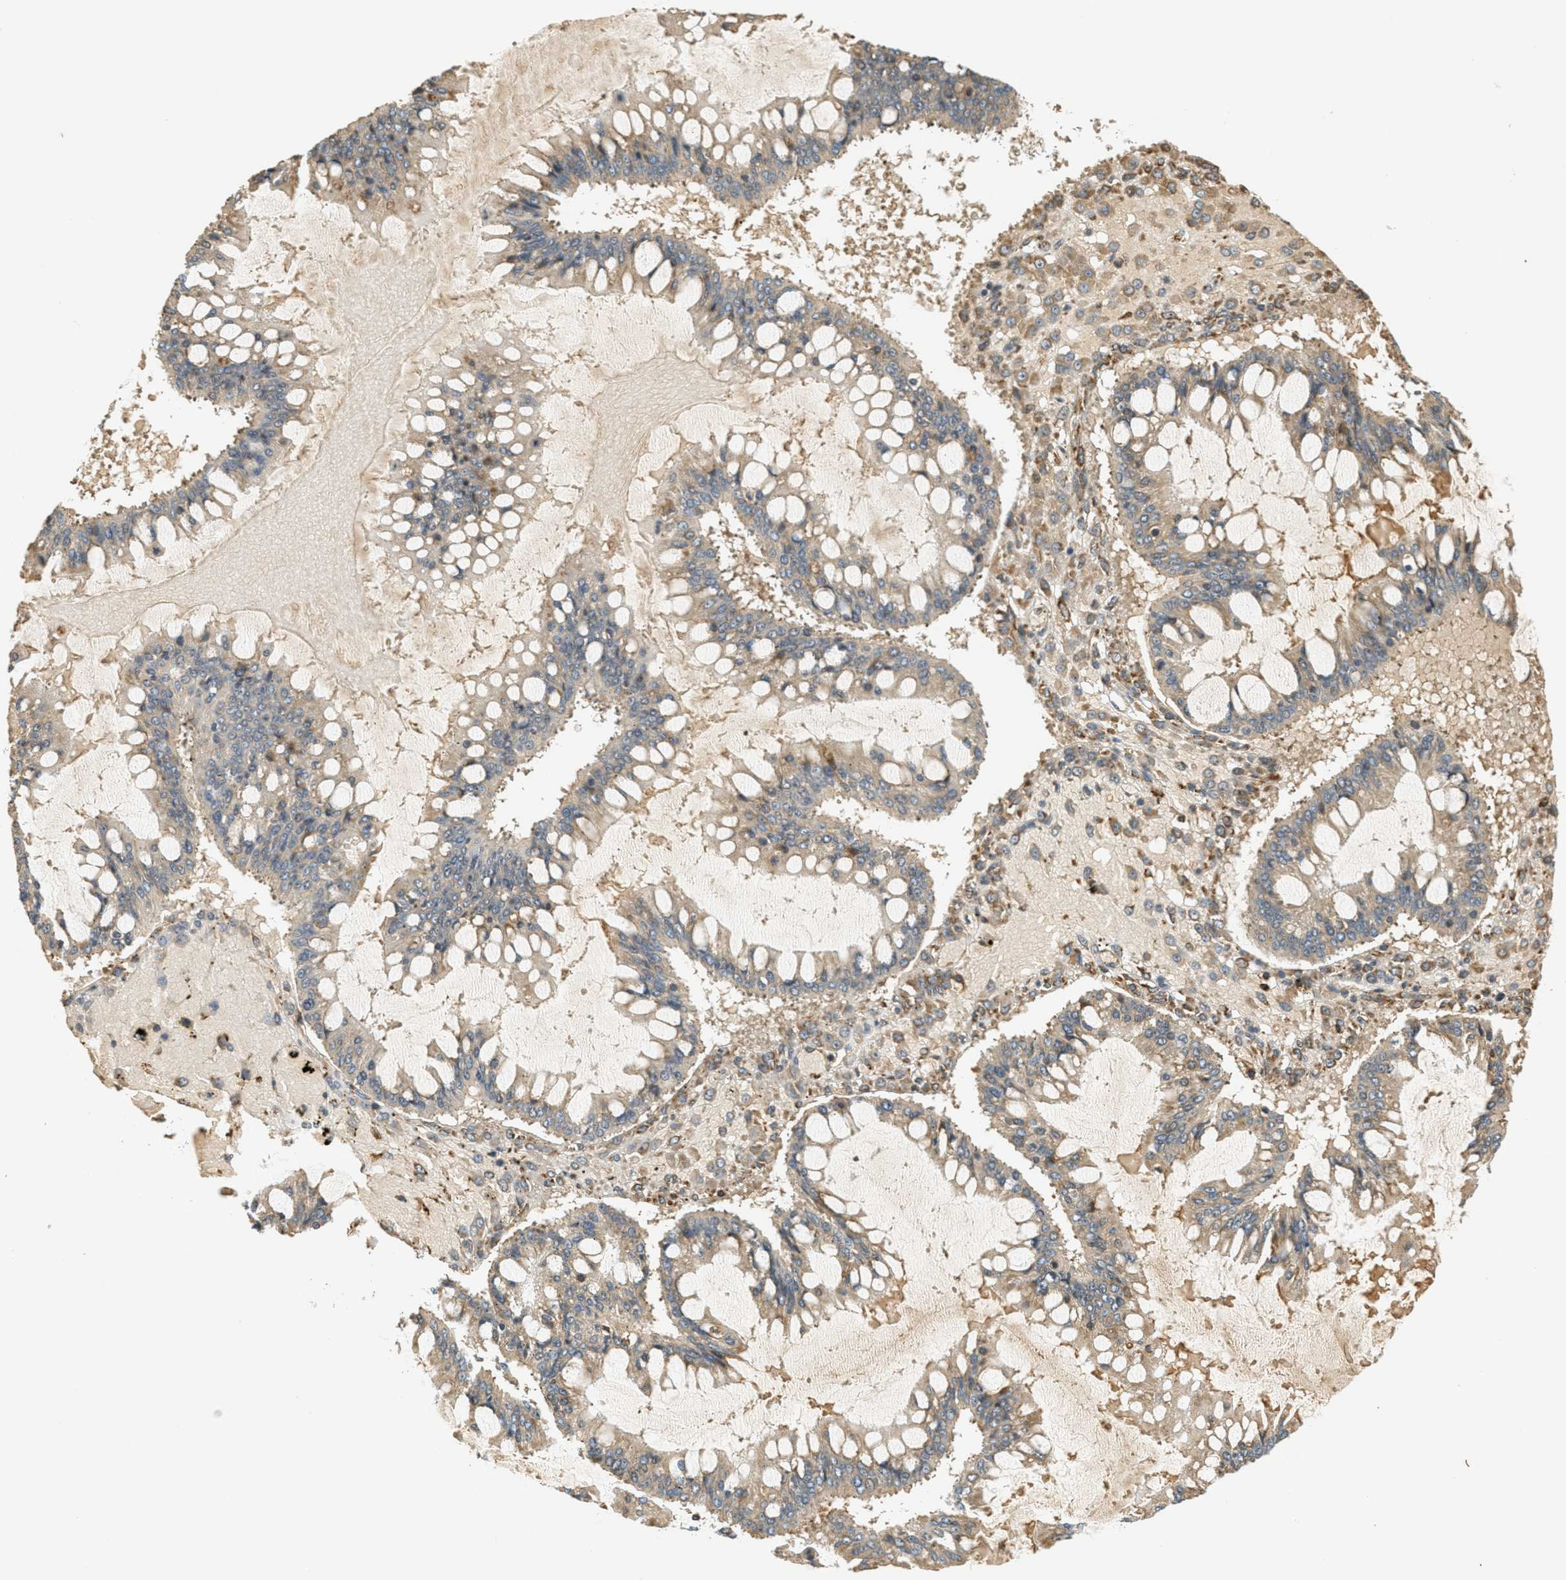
{"staining": {"intensity": "weak", "quantity": ">75%", "location": "cytoplasmic/membranous"}, "tissue": "ovarian cancer", "cell_type": "Tumor cells", "image_type": "cancer", "snomed": [{"axis": "morphology", "description": "Cystadenocarcinoma, mucinous, NOS"}, {"axis": "topography", "description": "Ovary"}], "caption": "Immunohistochemical staining of human ovarian cancer (mucinous cystadenocarcinoma) shows low levels of weak cytoplasmic/membranous protein staining in approximately >75% of tumor cells.", "gene": "PDK1", "patient": {"sex": "female", "age": 73}}